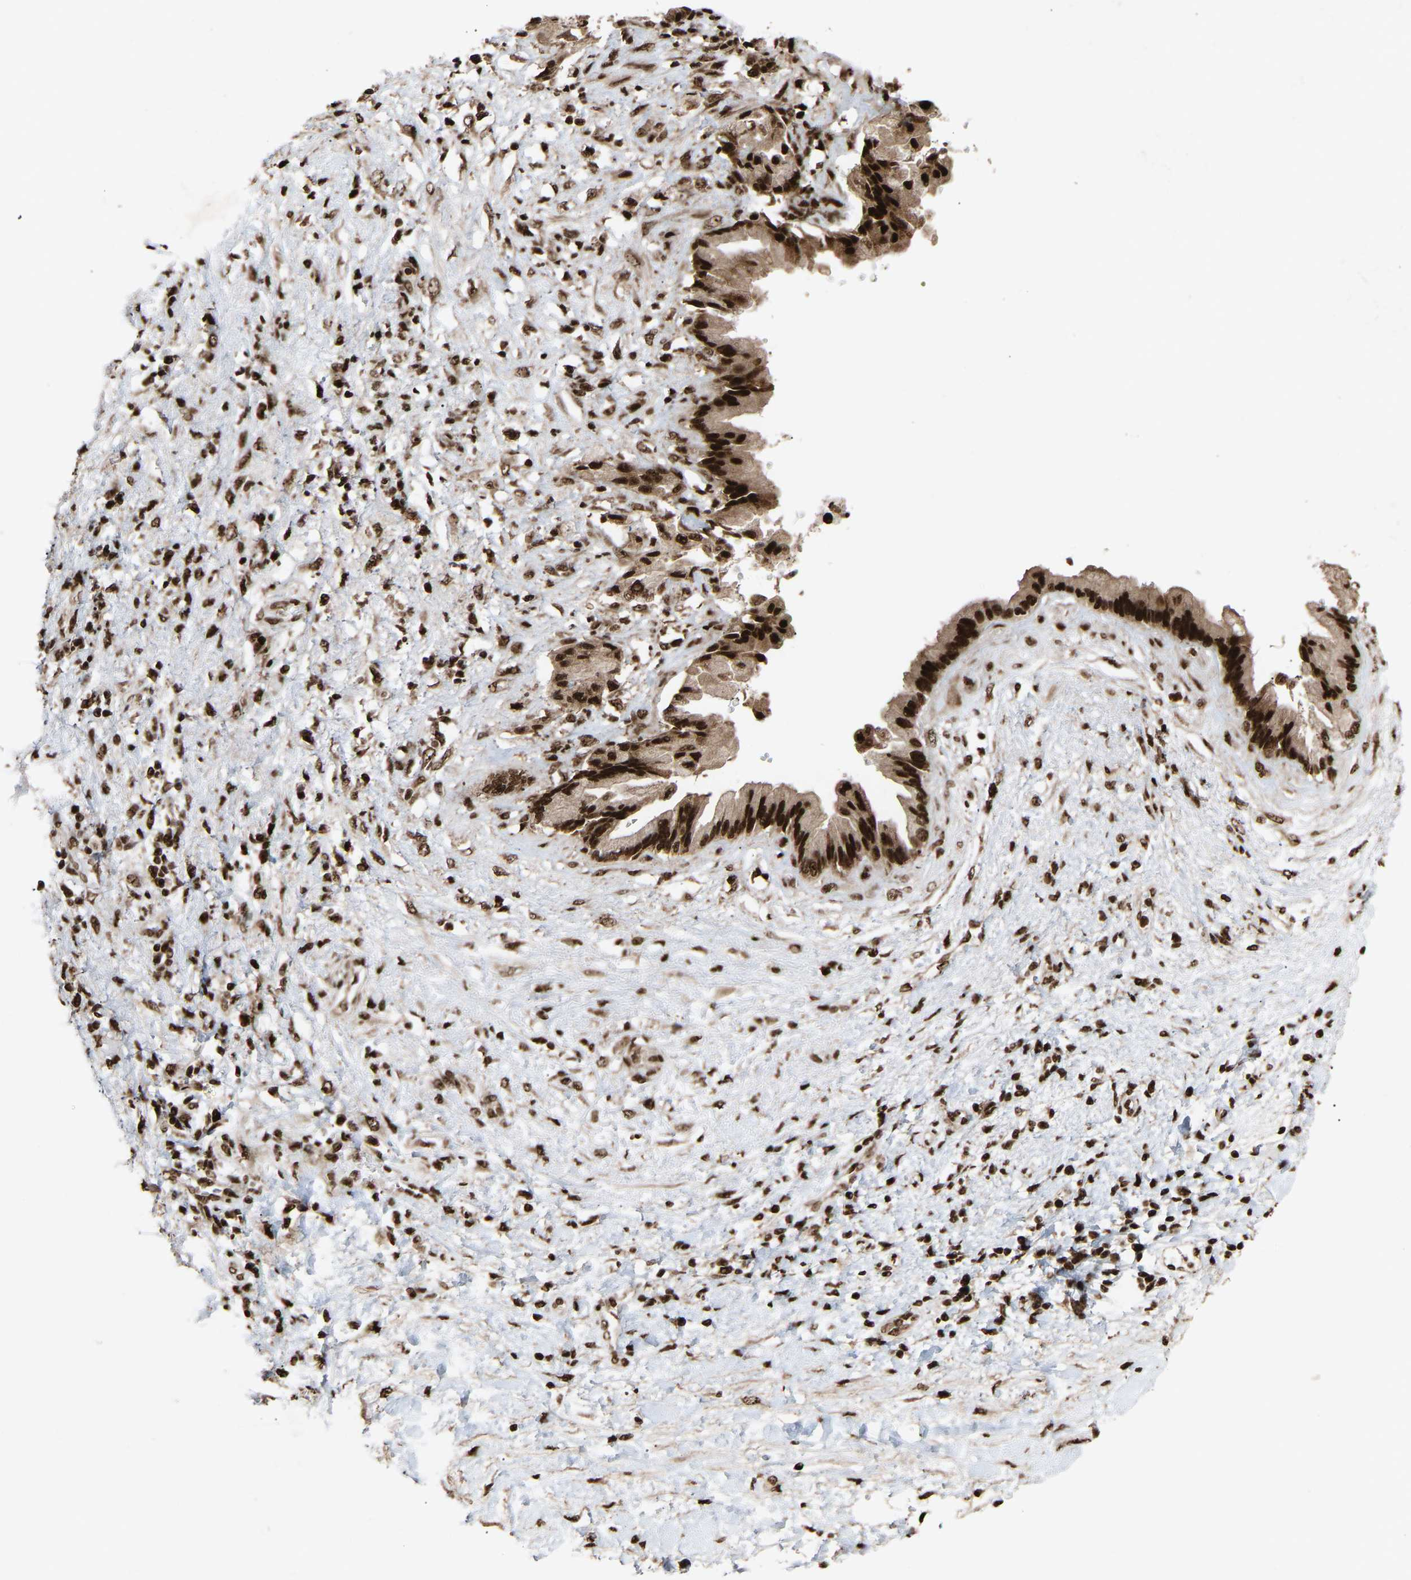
{"staining": {"intensity": "strong", "quantity": ">75%", "location": "cytoplasmic/membranous,nuclear"}, "tissue": "pancreatic cancer", "cell_type": "Tumor cells", "image_type": "cancer", "snomed": [{"axis": "morphology", "description": "Adenocarcinoma, NOS"}, {"axis": "topography", "description": "Pancreas"}], "caption": "Immunohistochemistry (IHC) of human pancreatic cancer (adenocarcinoma) displays high levels of strong cytoplasmic/membranous and nuclear positivity in approximately >75% of tumor cells.", "gene": "ALYREF", "patient": {"sex": "female", "age": 60}}